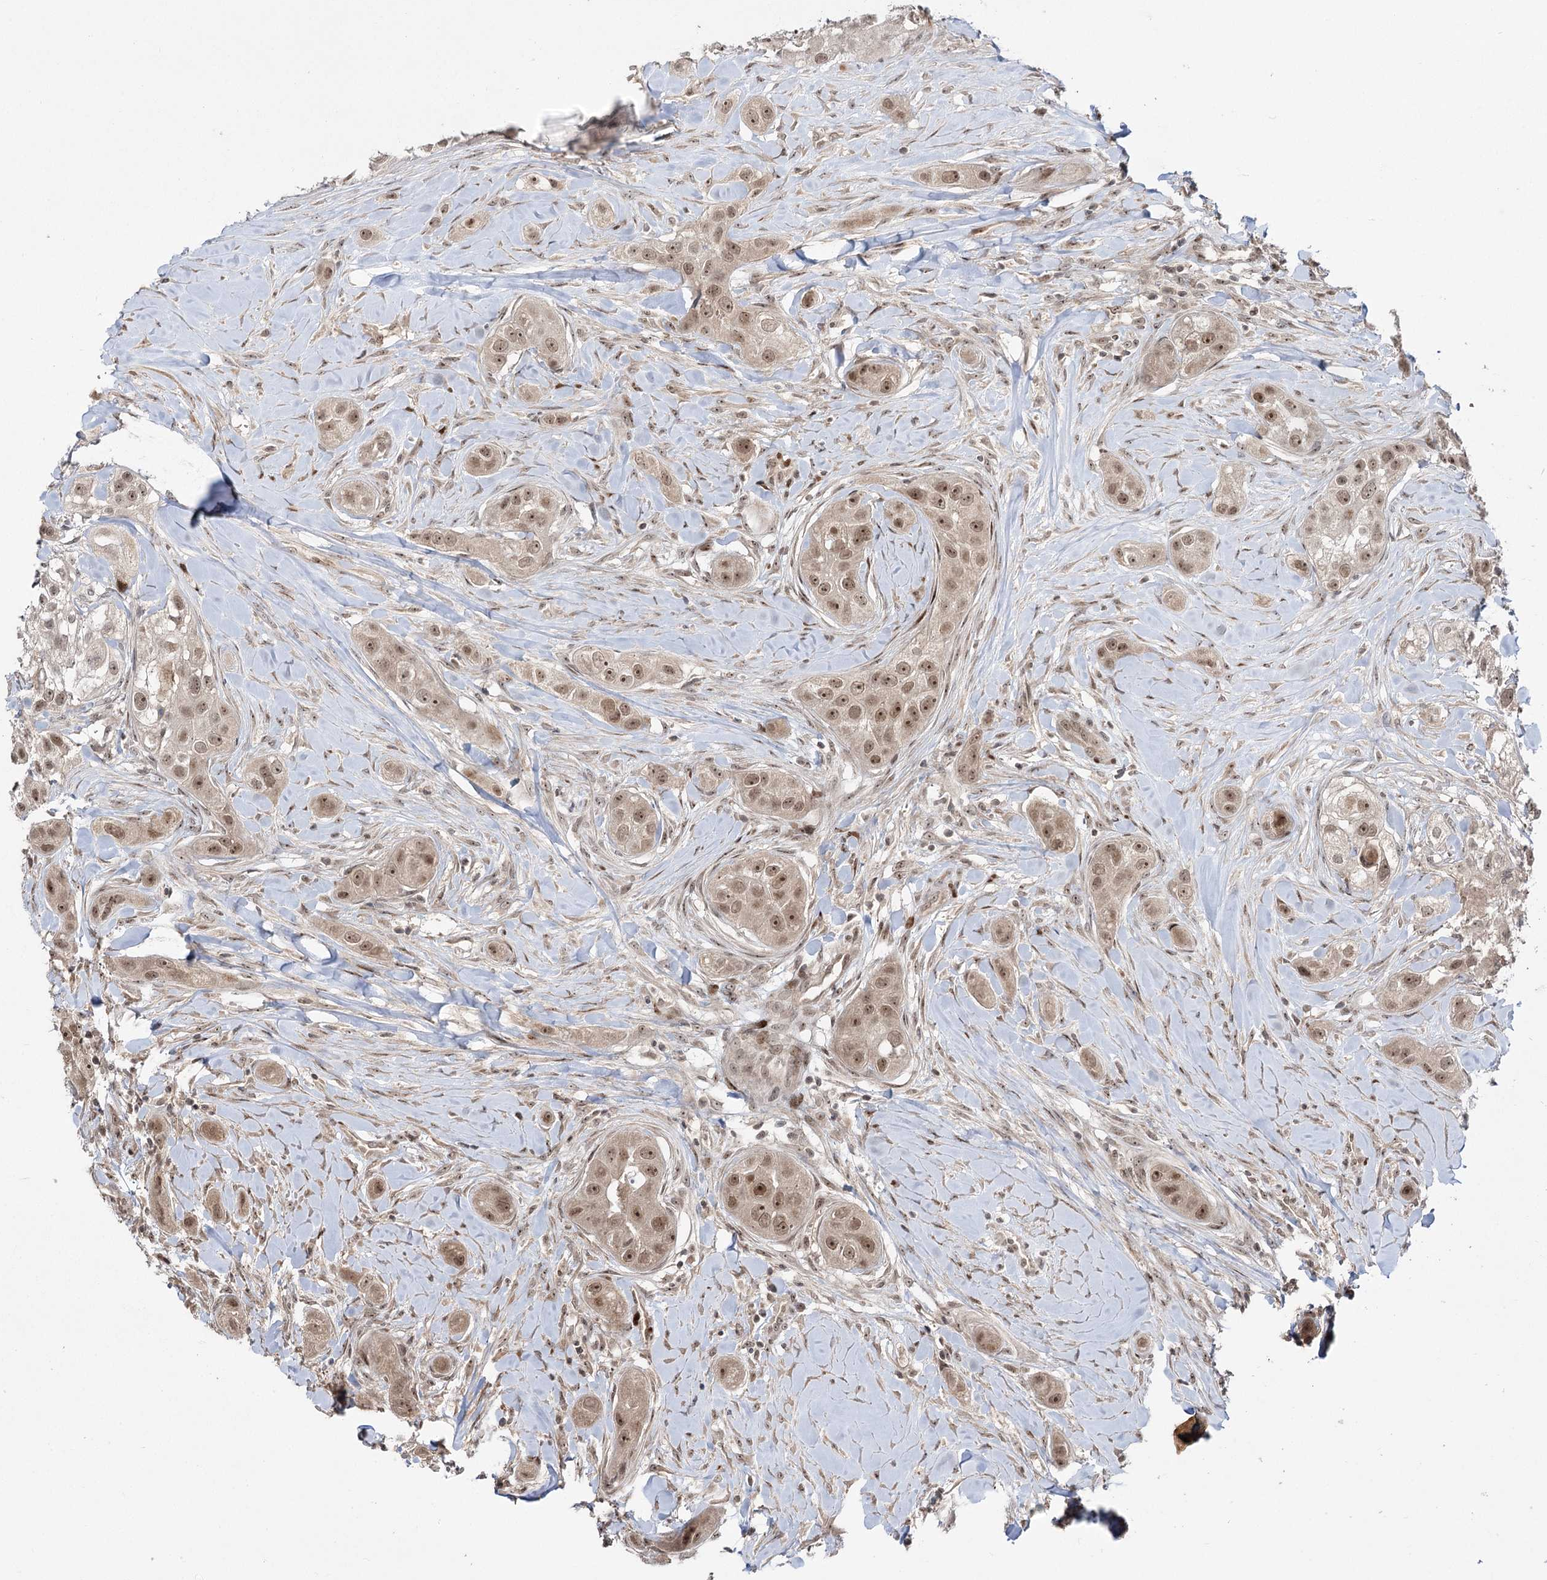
{"staining": {"intensity": "moderate", "quantity": ">75%", "location": "nuclear"}, "tissue": "head and neck cancer", "cell_type": "Tumor cells", "image_type": "cancer", "snomed": [{"axis": "morphology", "description": "Normal tissue, NOS"}, {"axis": "morphology", "description": "Squamous cell carcinoma, NOS"}, {"axis": "topography", "description": "Skeletal muscle"}, {"axis": "topography", "description": "Head-Neck"}], "caption": "Protein staining of head and neck cancer tissue shows moderate nuclear expression in approximately >75% of tumor cells.", "gene": "HELQ", "patient": {"sex": "male", "age": 51}}